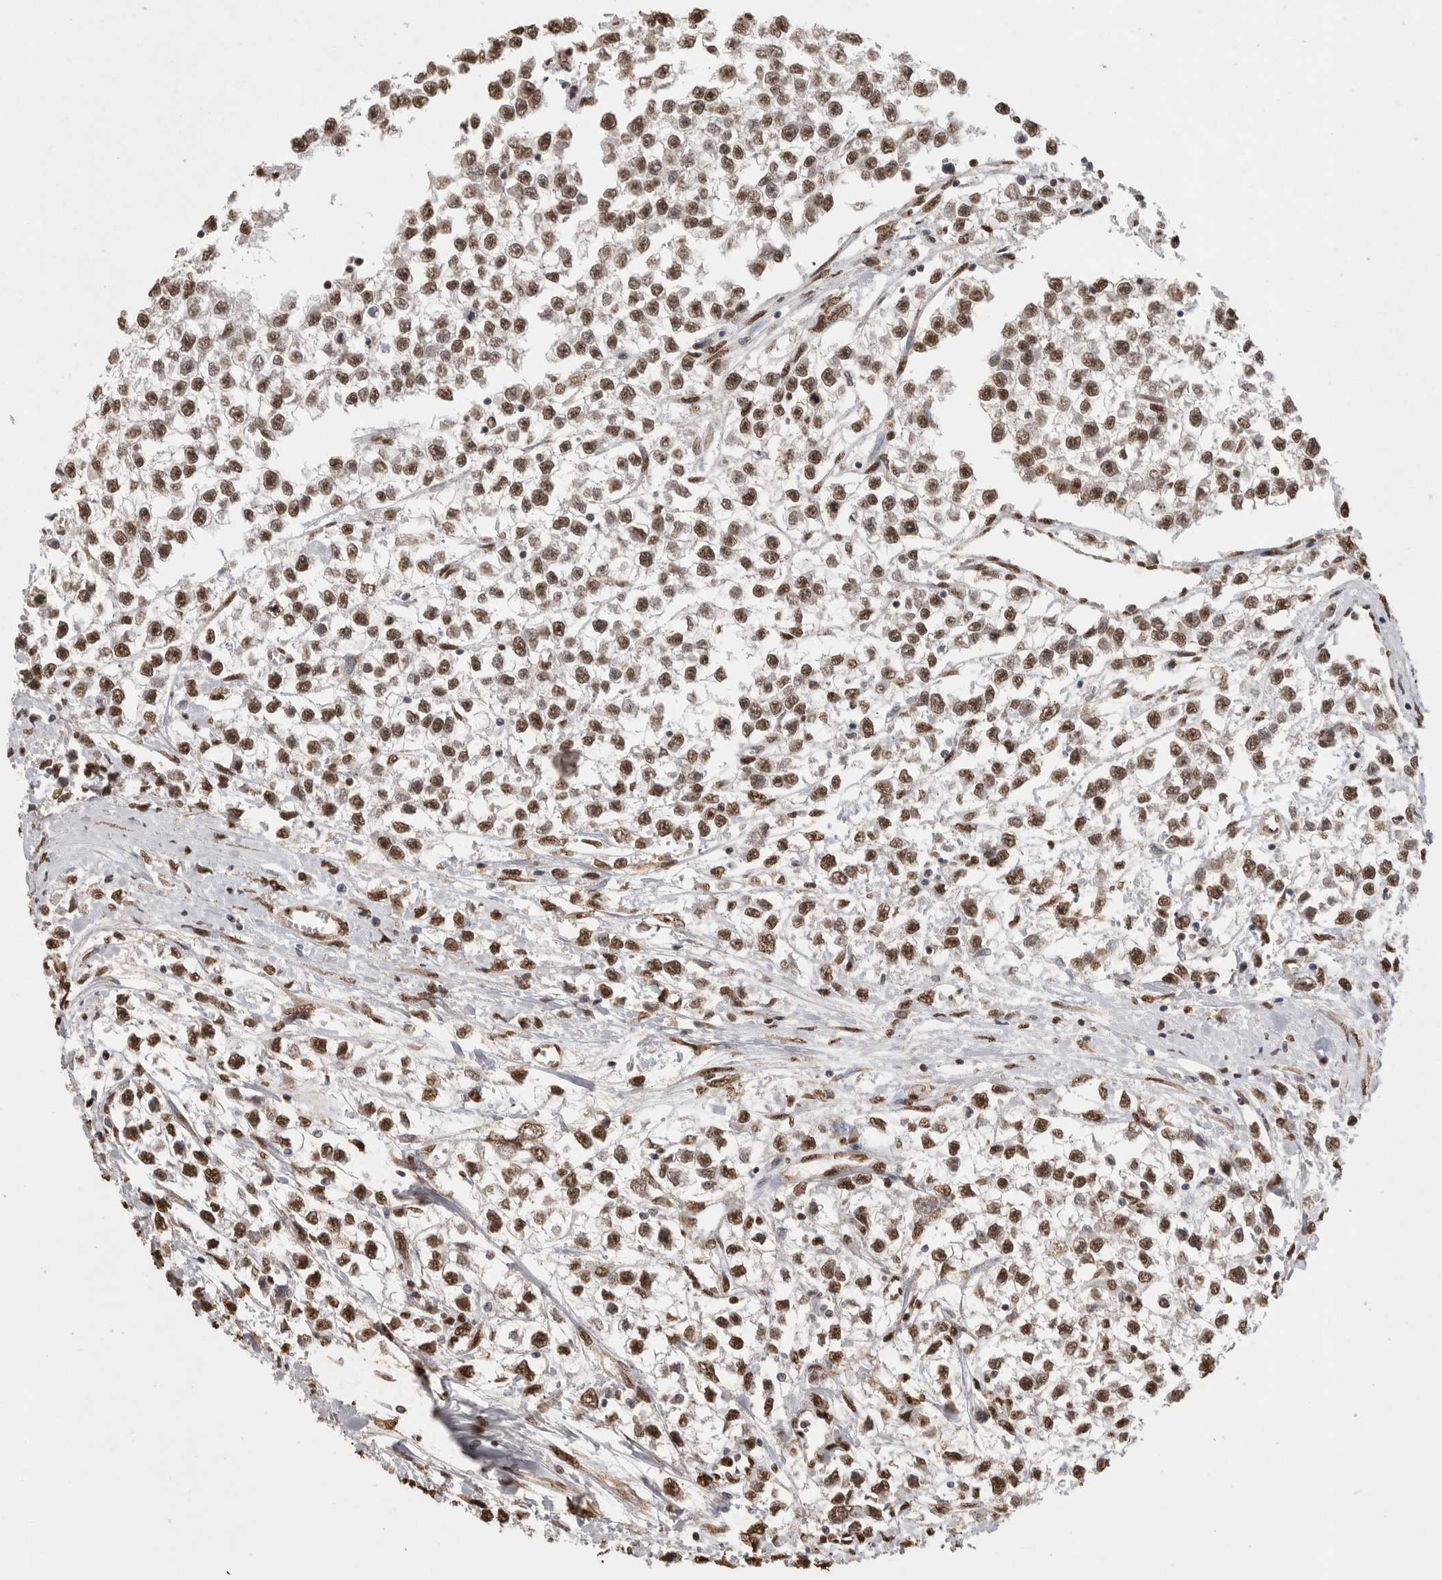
{"staining": {"intensity": "moderate", "quantity": ">75%", "location": "nuclear"}, "tissue": "testis cancer", "cell_type": "Tumor cells", "image_type": "cancer", "snomed": [{"axis": "morphology", "description": "Seminoma, NOS"}, {"axis": "morphology", "description": "Carcinoma, Embryonal, NOS"}, {"axis": "topography", "description": "Testis"}], "caption": "This photomicrograph displays testis embryonal carcinoma stained with immunohistochemistry to label a protein in brown. The nuclear of tumor cells show moderate positivity for the protein. Nuclei are counter-stained blue.", "gene": "NTHL1", "patient": {"sex": "male", "age": 51}}